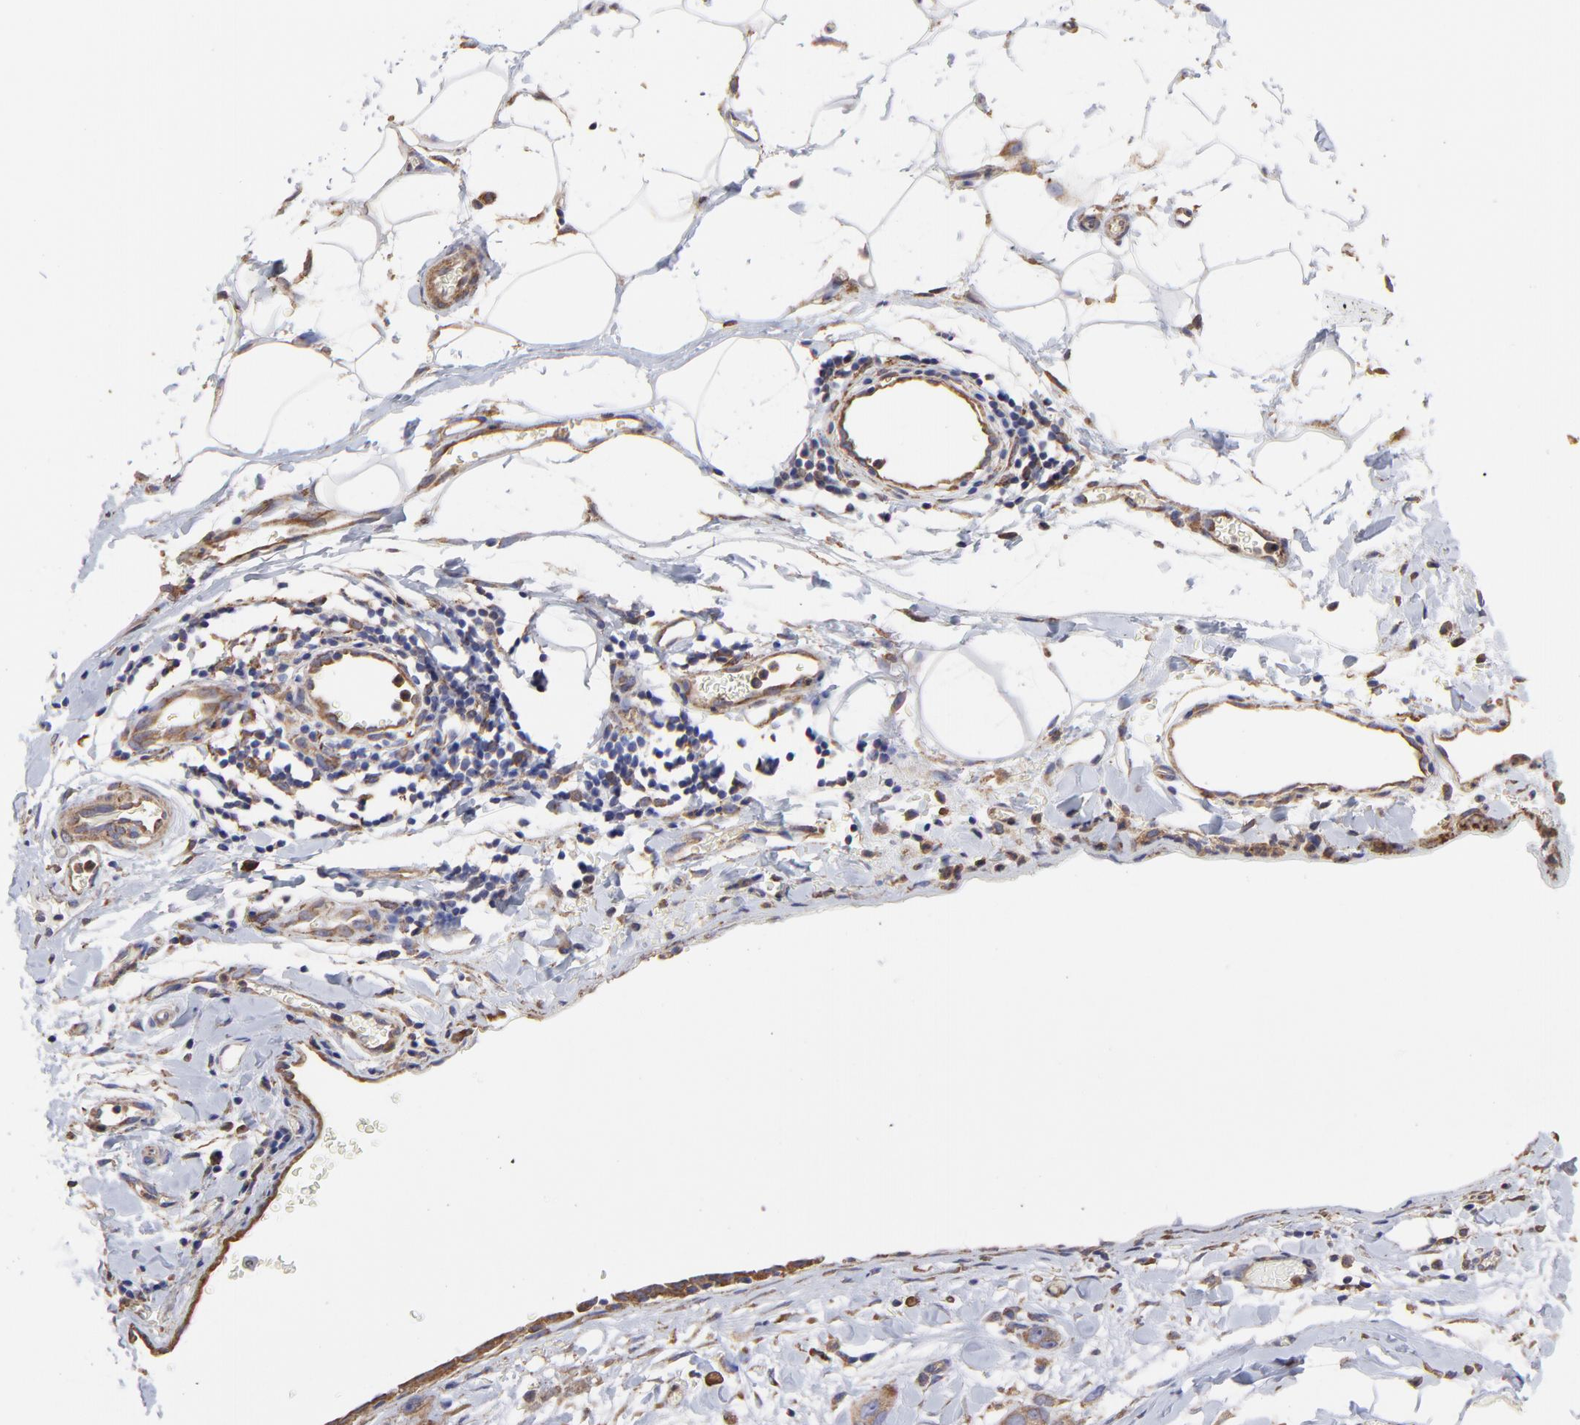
{"staining": {"intensity": "weak", "quantity": ">75%", "location": "cytoplasmic/membranous"}, "tissue": "stomach cancer", "cell_type": "Tumor cells", "image_type": "cancer", "snomed": [{"axis": "morphology", "description": "Adenocarcinoma, NOS"}, {"axis": "topography", "description": "Stomach, upper"}], "caption": "Immunohistochemistry (IHC) of human stomach adenocarcinoma reveals low levels of weak cytoplasmic/membranous expression in about >75% of tumor cells.", "gene": "PFKM", "patient": {"sex": "male", "age": 47}}